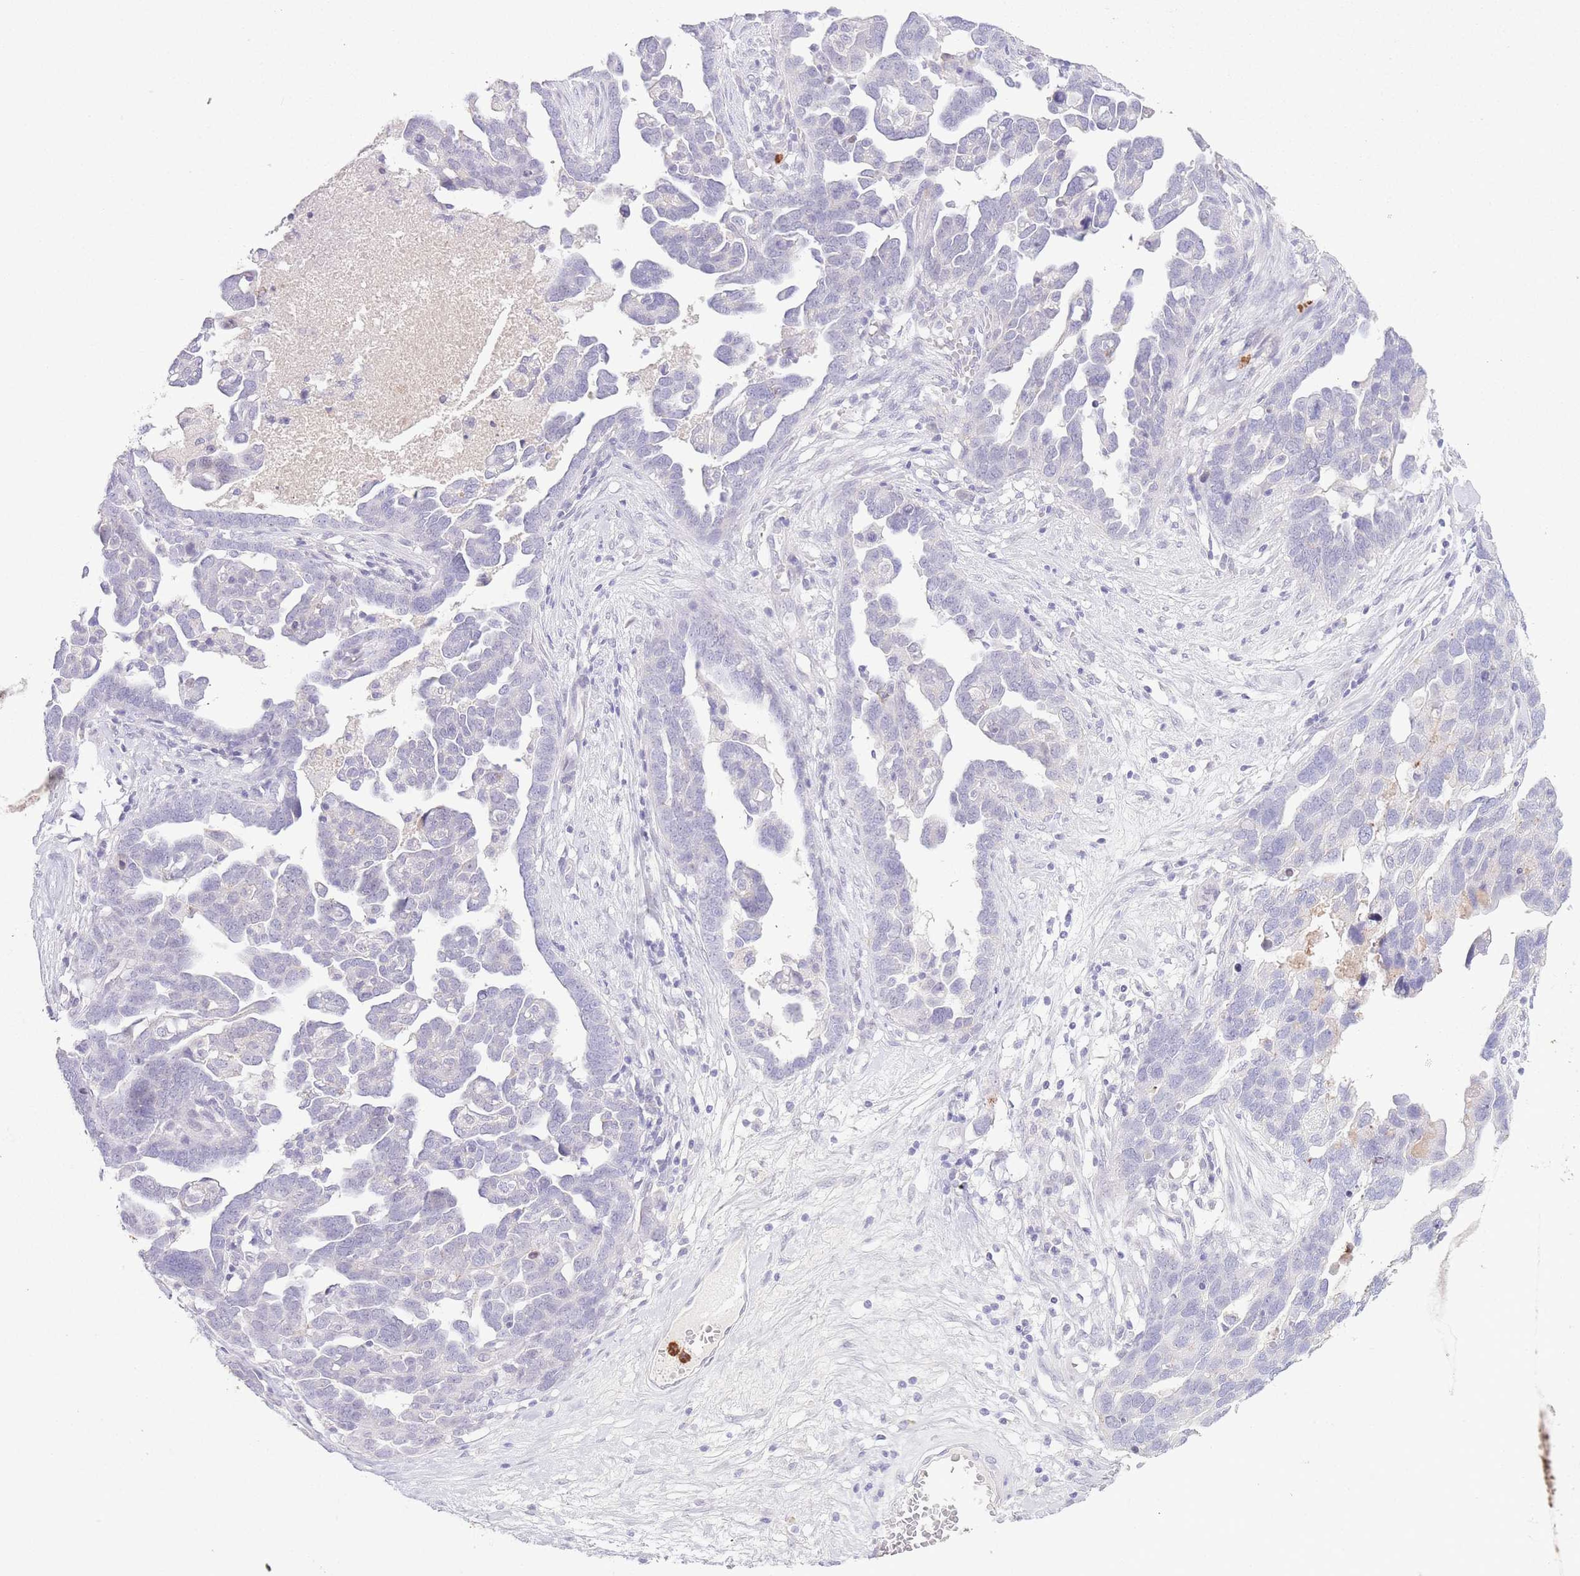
{"staining": {"intensity": "negative", "quantity": "none", "location": "none"}, "tissue": "ovarian cancer", "cell_type": "Tumor cells", "image_type": "cancer", "snomed": [{"axis": "morphology", "description": "Cystadenocarcinoma, serous, NOS"}, {"axis": "topography", "description": "Ovary"}], "caption": "A histopathology image of ovarian serous cystadenocarcinoma stained for a protein displays no brown staining in tumor cells. (Brightfield microscopy of DAB immunohistochemistry (IHC) at high magnification).", "gene": "LCLAT1", "patient": {"sex": "female", "age": 54}}